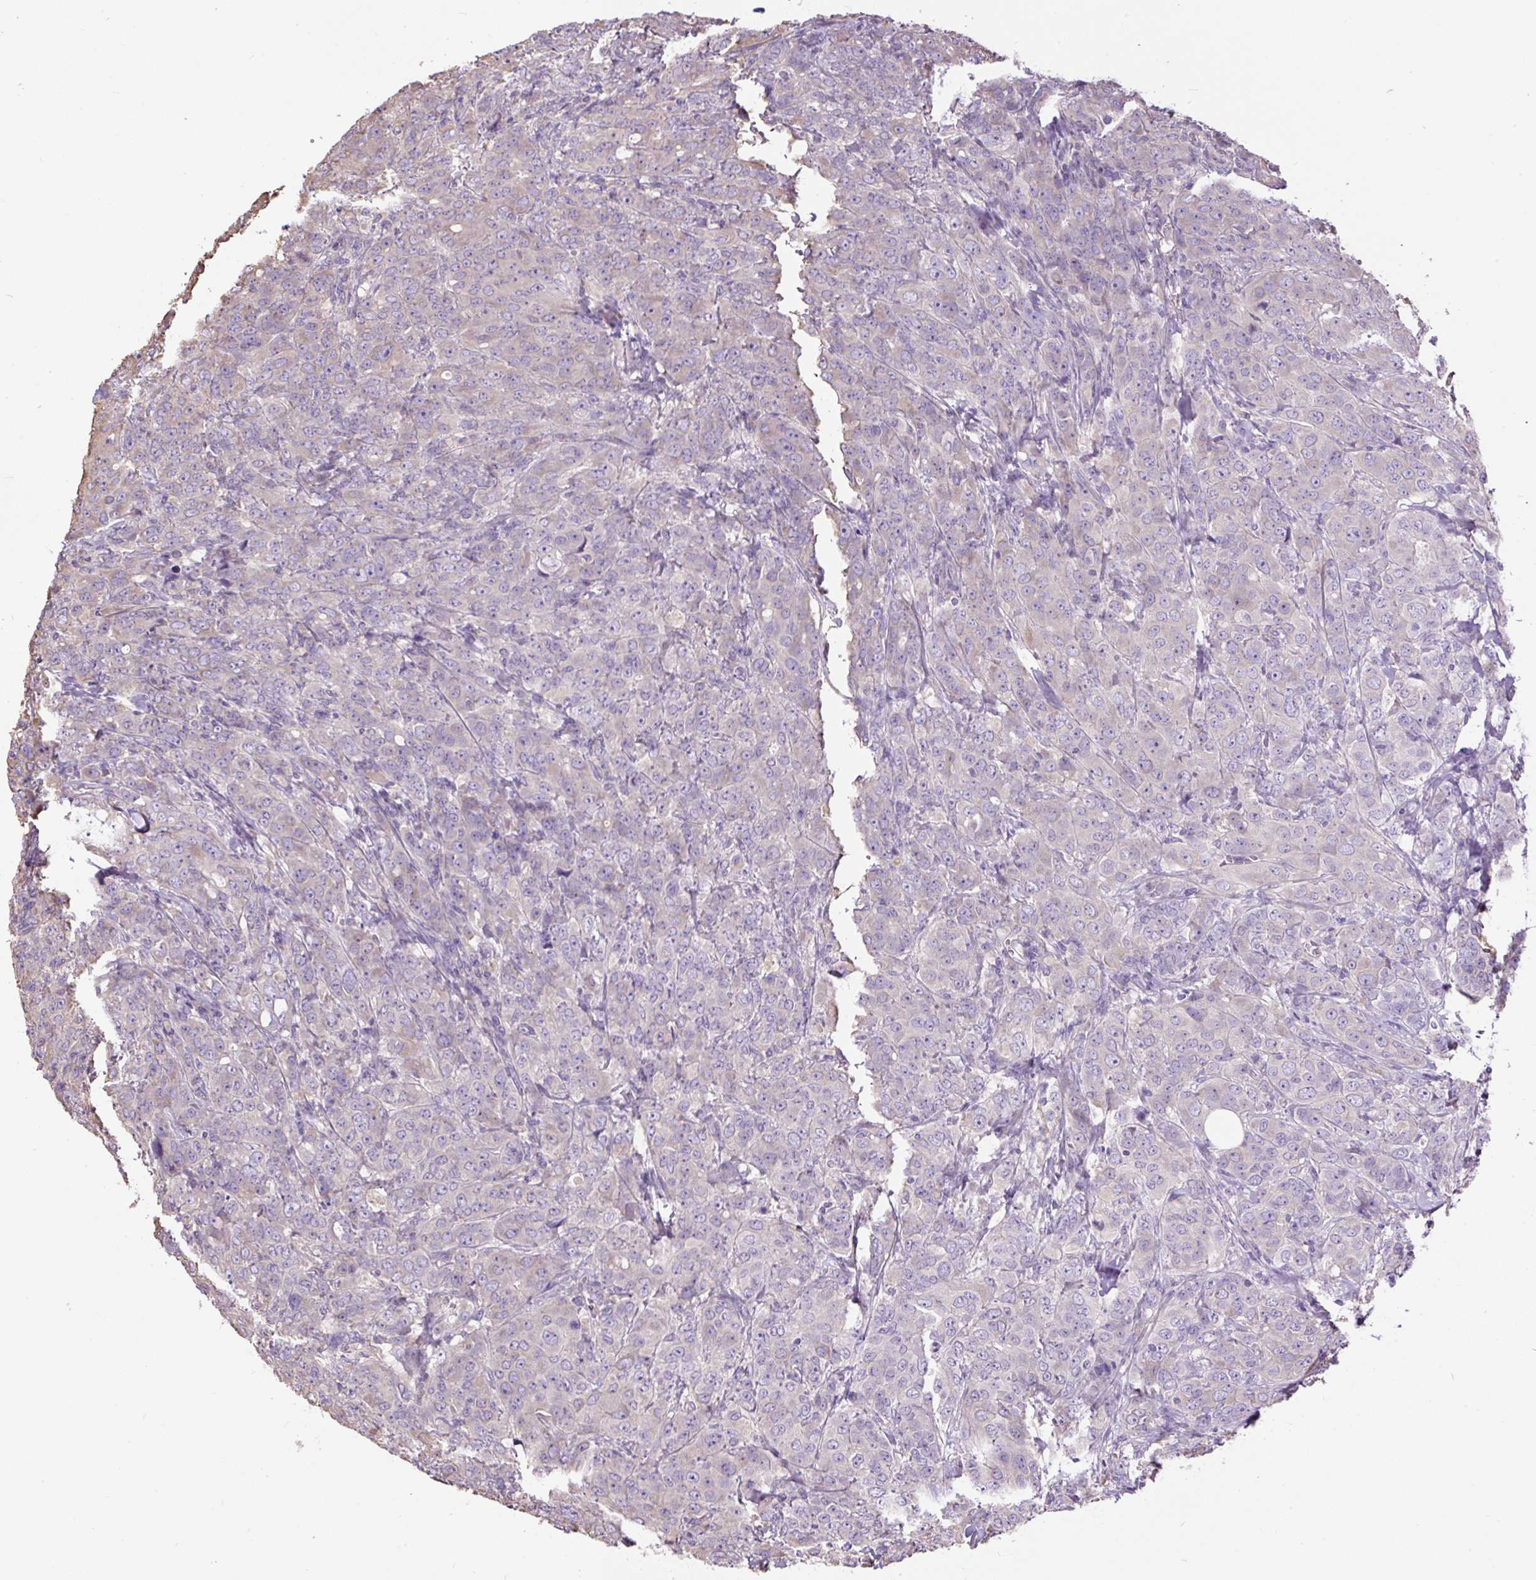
{"staining": {"intensity": "weak", "quantity": "<25%", "location": "cytoplasmic/membranous"}, "tissue": "breast cancer", "cell_type": "Tumor cells", "image_type": "cancer", "snomed": [{"axis": "morphology", "description": "Duct carcinoma"}, {"axis": "topography", "description": "Breast"}], "caption": "Tumor cells show no significant positivity in invasive ductal carcinoma (breast).", "gene": "PDIA2", "patient": {"sex": "female", "age": 43}}